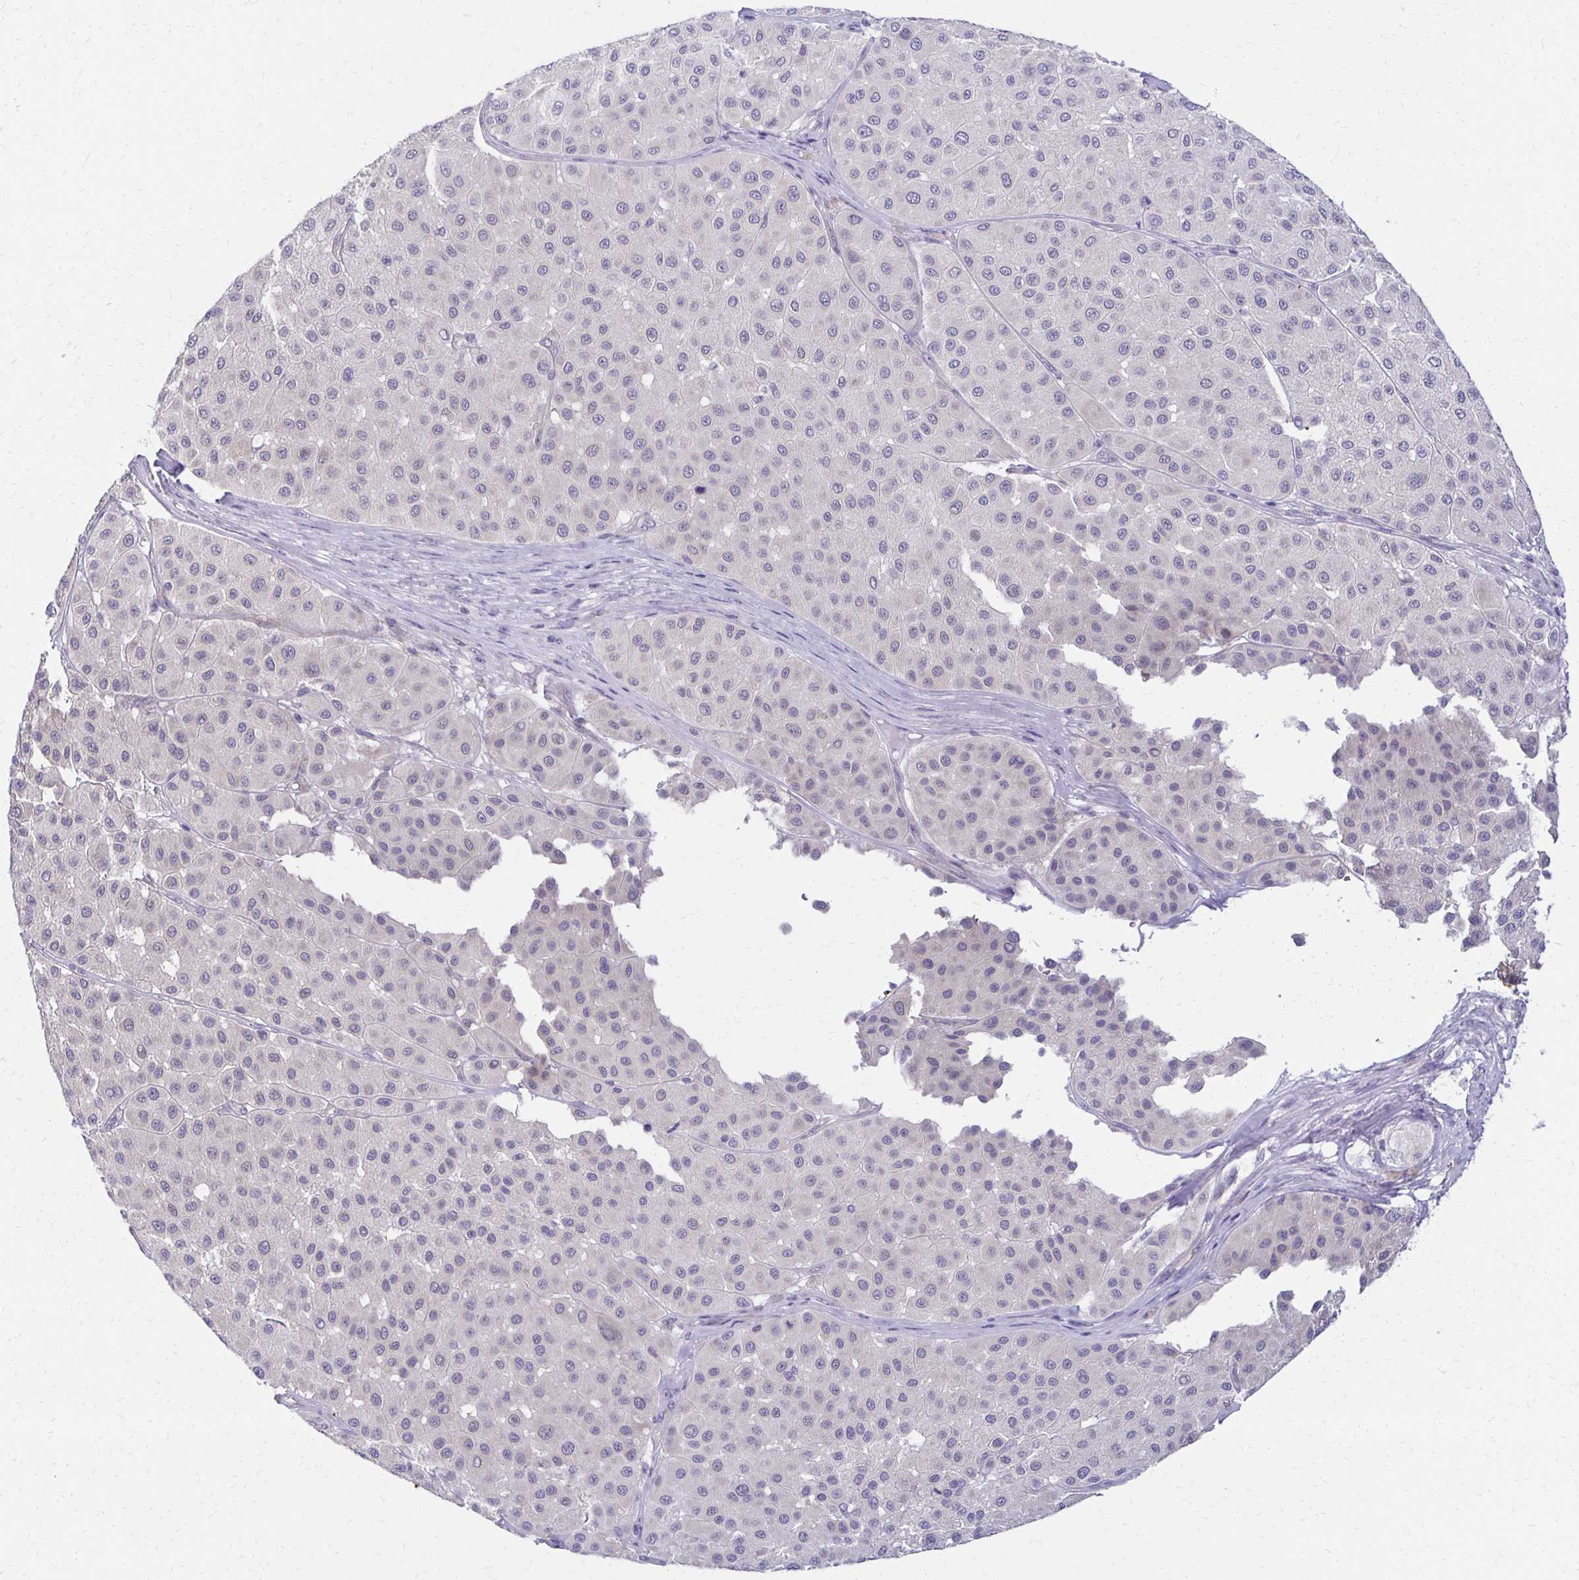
{"staining": {"intensity": "negative", "quantity": "none", "location": "none"}, "tissue": "melanoma", "cell_type": "Tumor cells", "image_type": "cancer", "snomed": [{"axis": "morphology", "description": "Malignant melanoma, Metastatic site"}, {"axis": "topography", "description": "Smooth muscle"}], "caption": "The image reveals no staining of tumor cells in melanoma. (Brightfield microscopy of DAB (3,3'-diaminobenzidine) immunohistochemistry (IHC) at high magnification).", "gene": "C1QTNF2", "patient": {"sex": "male", "age": 41}}